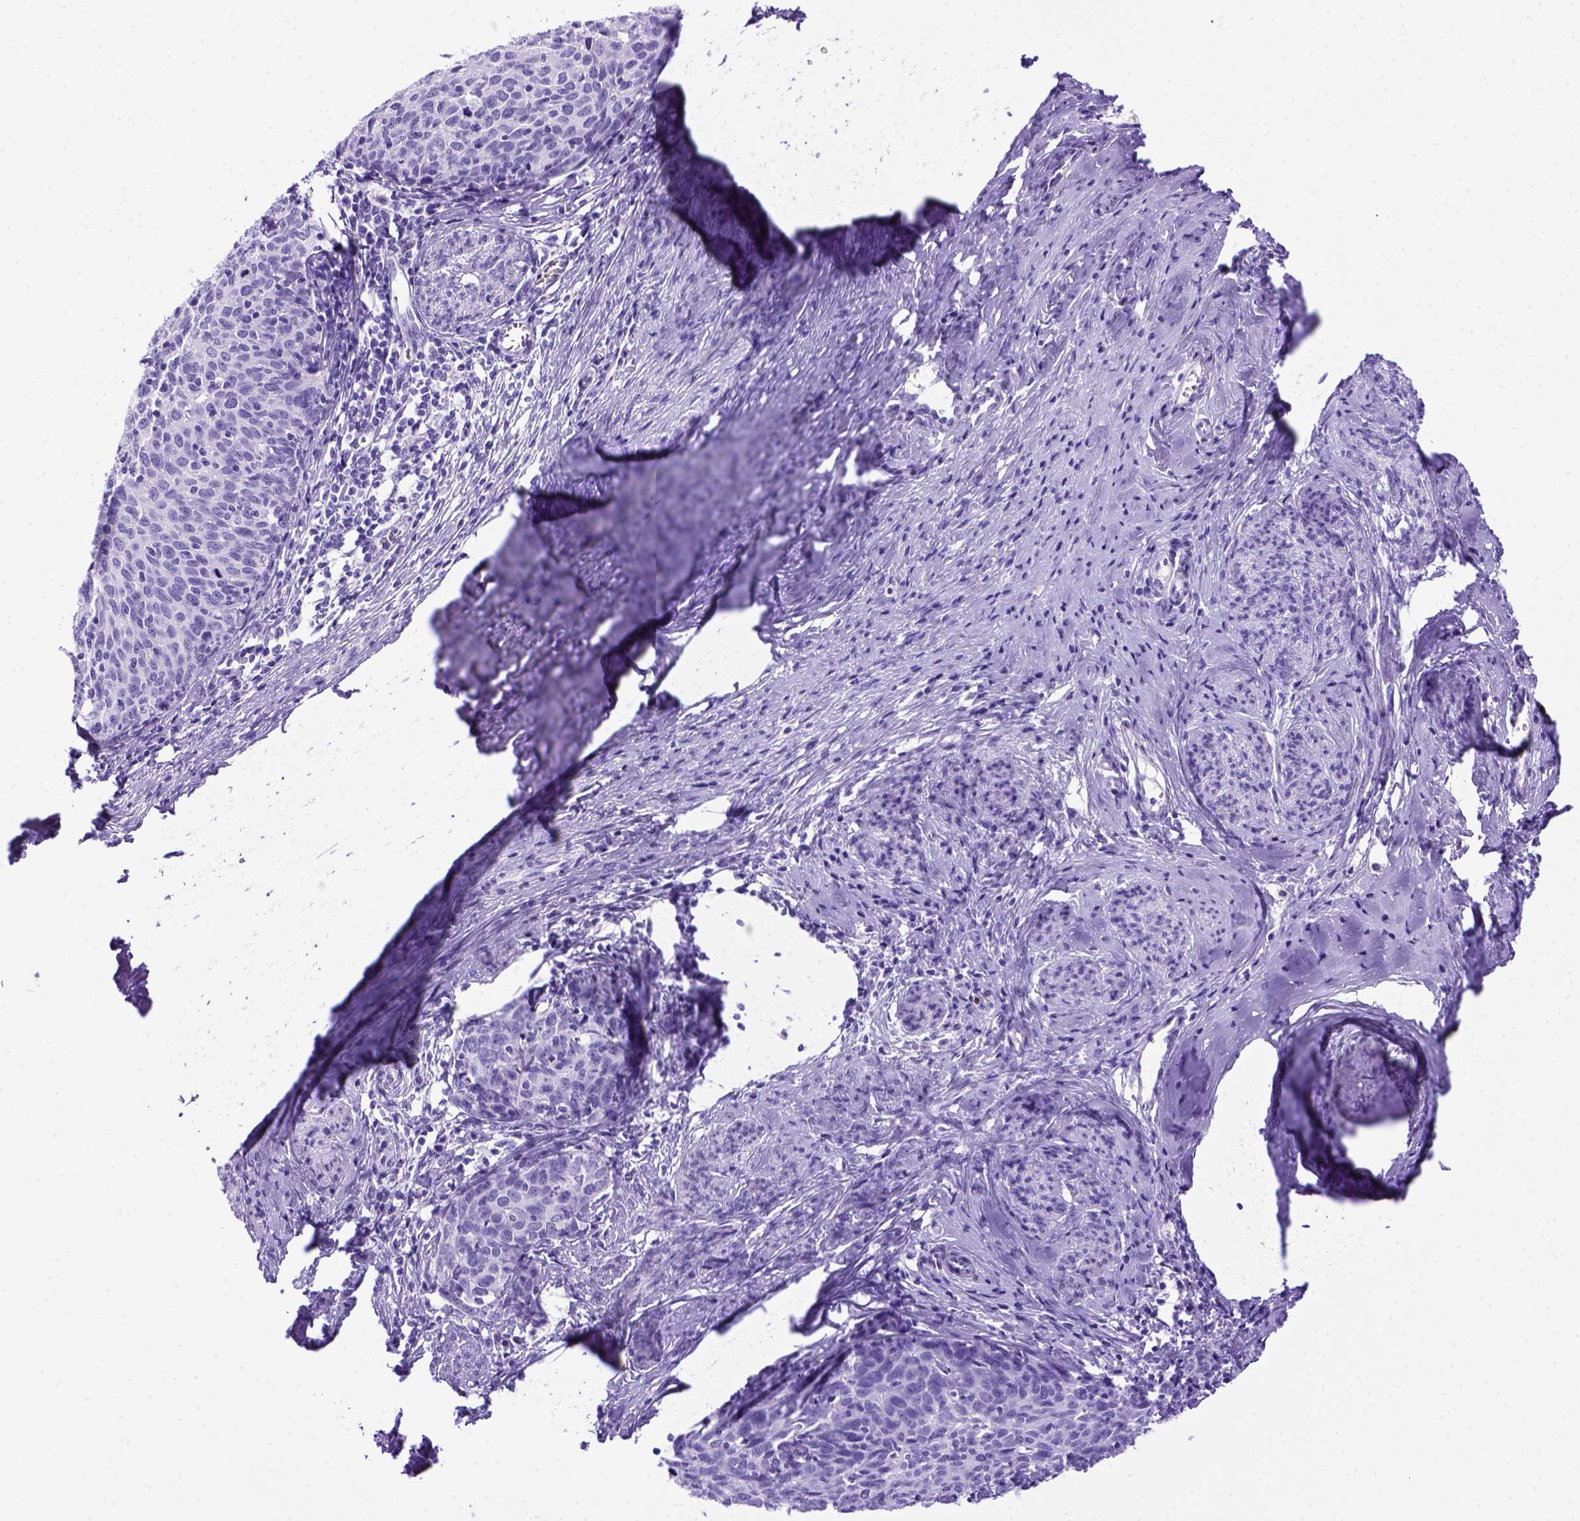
{"staining": {"intensity": "negative", "quantity": "none", "location": "none"}, "tissue": "cervical cancer", "cell_type": "Tumor cells", "image_type": "cancer", "snomed": [{"axis": "morphology", "description": "Squamous cell carcinoma, NOS"}, {"axis": "topography", "description": "Cervix"}], "caption": "An image of human squamous cell carcinoma (cervical) is negative for staining in tumor cells.", "gene": "MEOX2", "patient": {"sex": "female", "age": 62}}